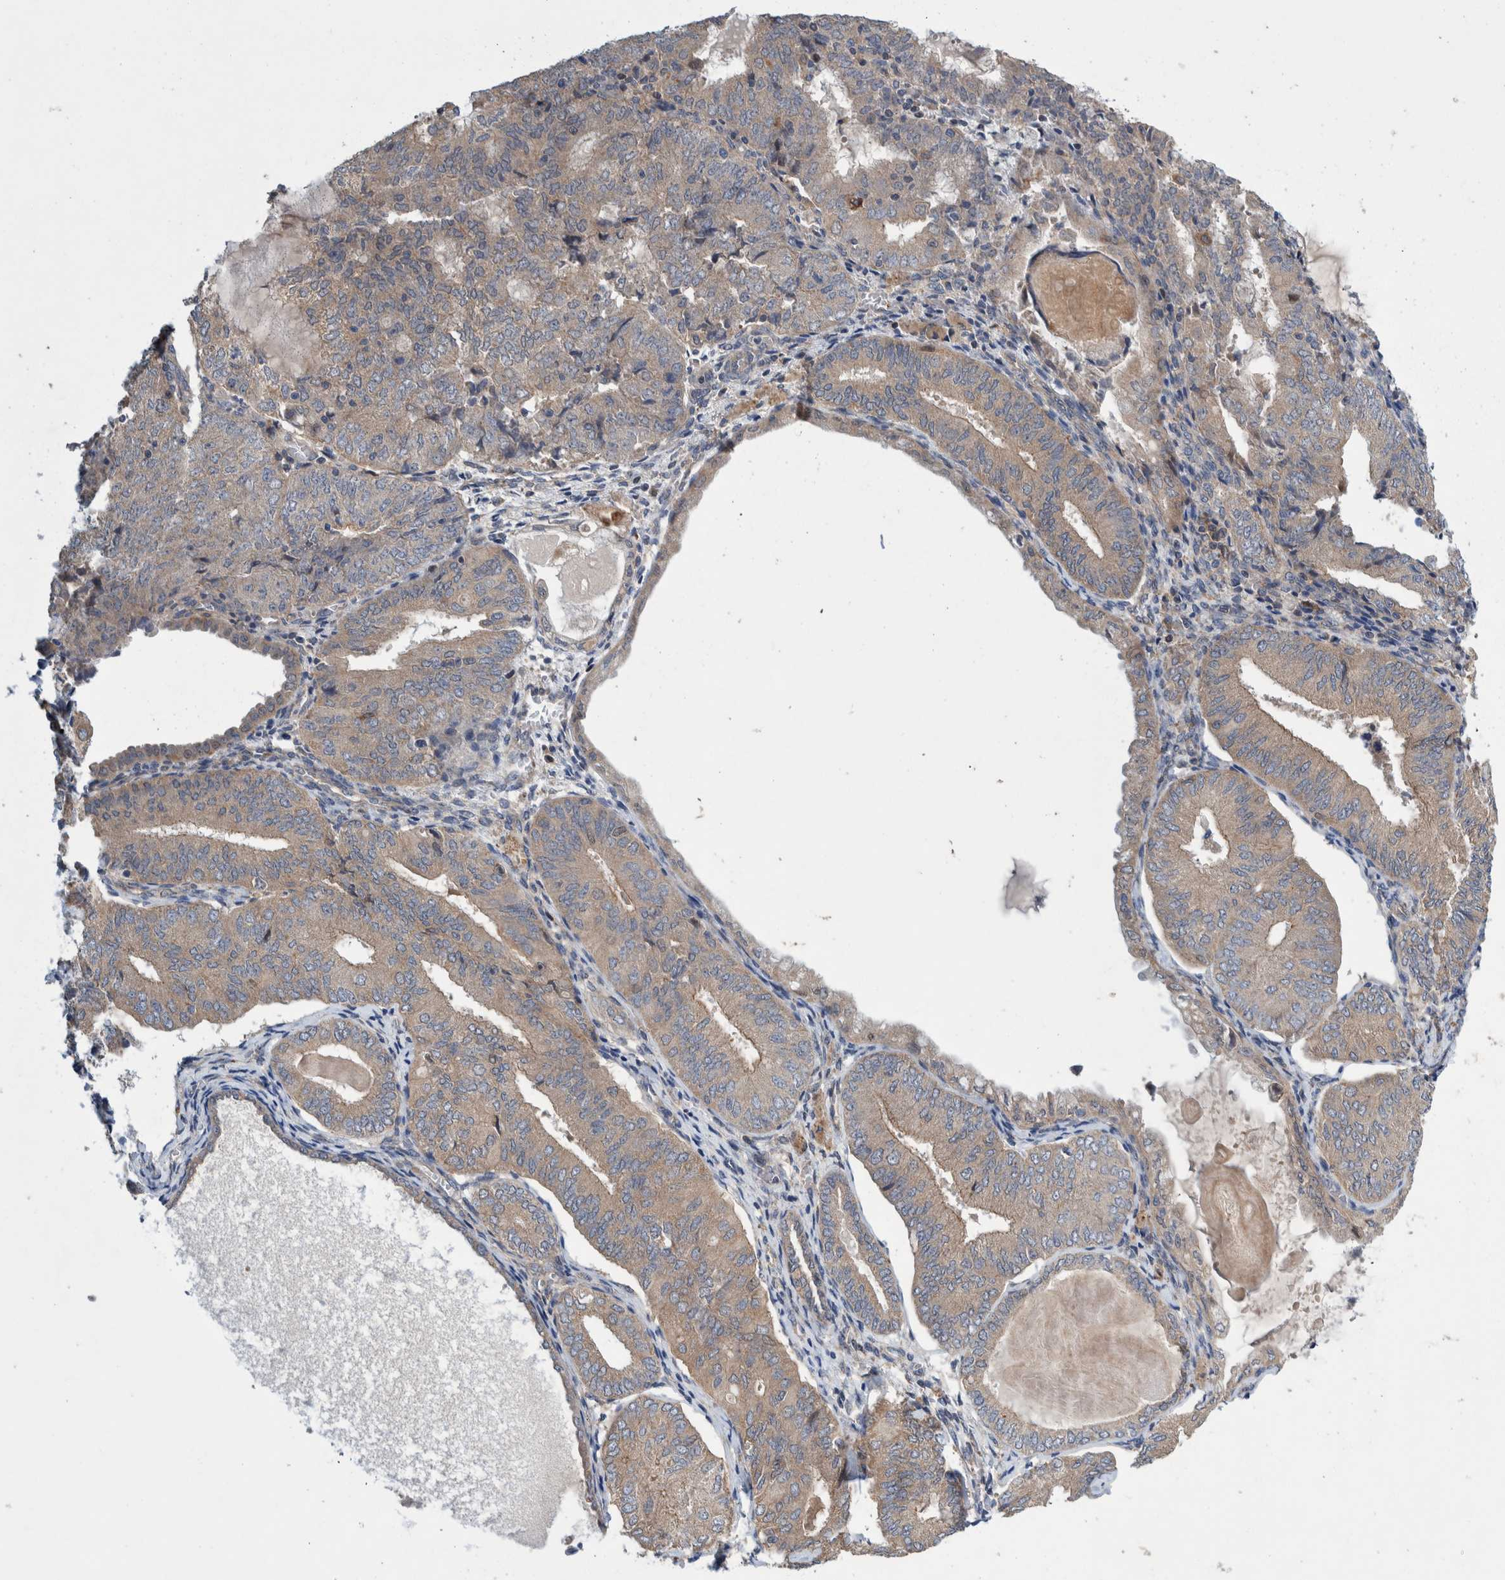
{"staining": {"intensity": "weak", "quantity": ">75%", "location": "cytoplasmic/membranous"}, "tissue": "endometrial cancer", "cell_type": "Tumor cells", "image_type": "cancer", "snomed": [{"axis": "morphology", "description": "Adenocarcinoma, NOS"}, {"axis": "topography", "description": "Endometrium"}], "caption": "Protein analysis of endometrial cancer (adenocarcinoma) tissue shows weak cytoplasmic/membranous staining in about >75% of tumor cells.", "gene": "PIK3R6", "patient": {"sex": "female", "age": 81}}